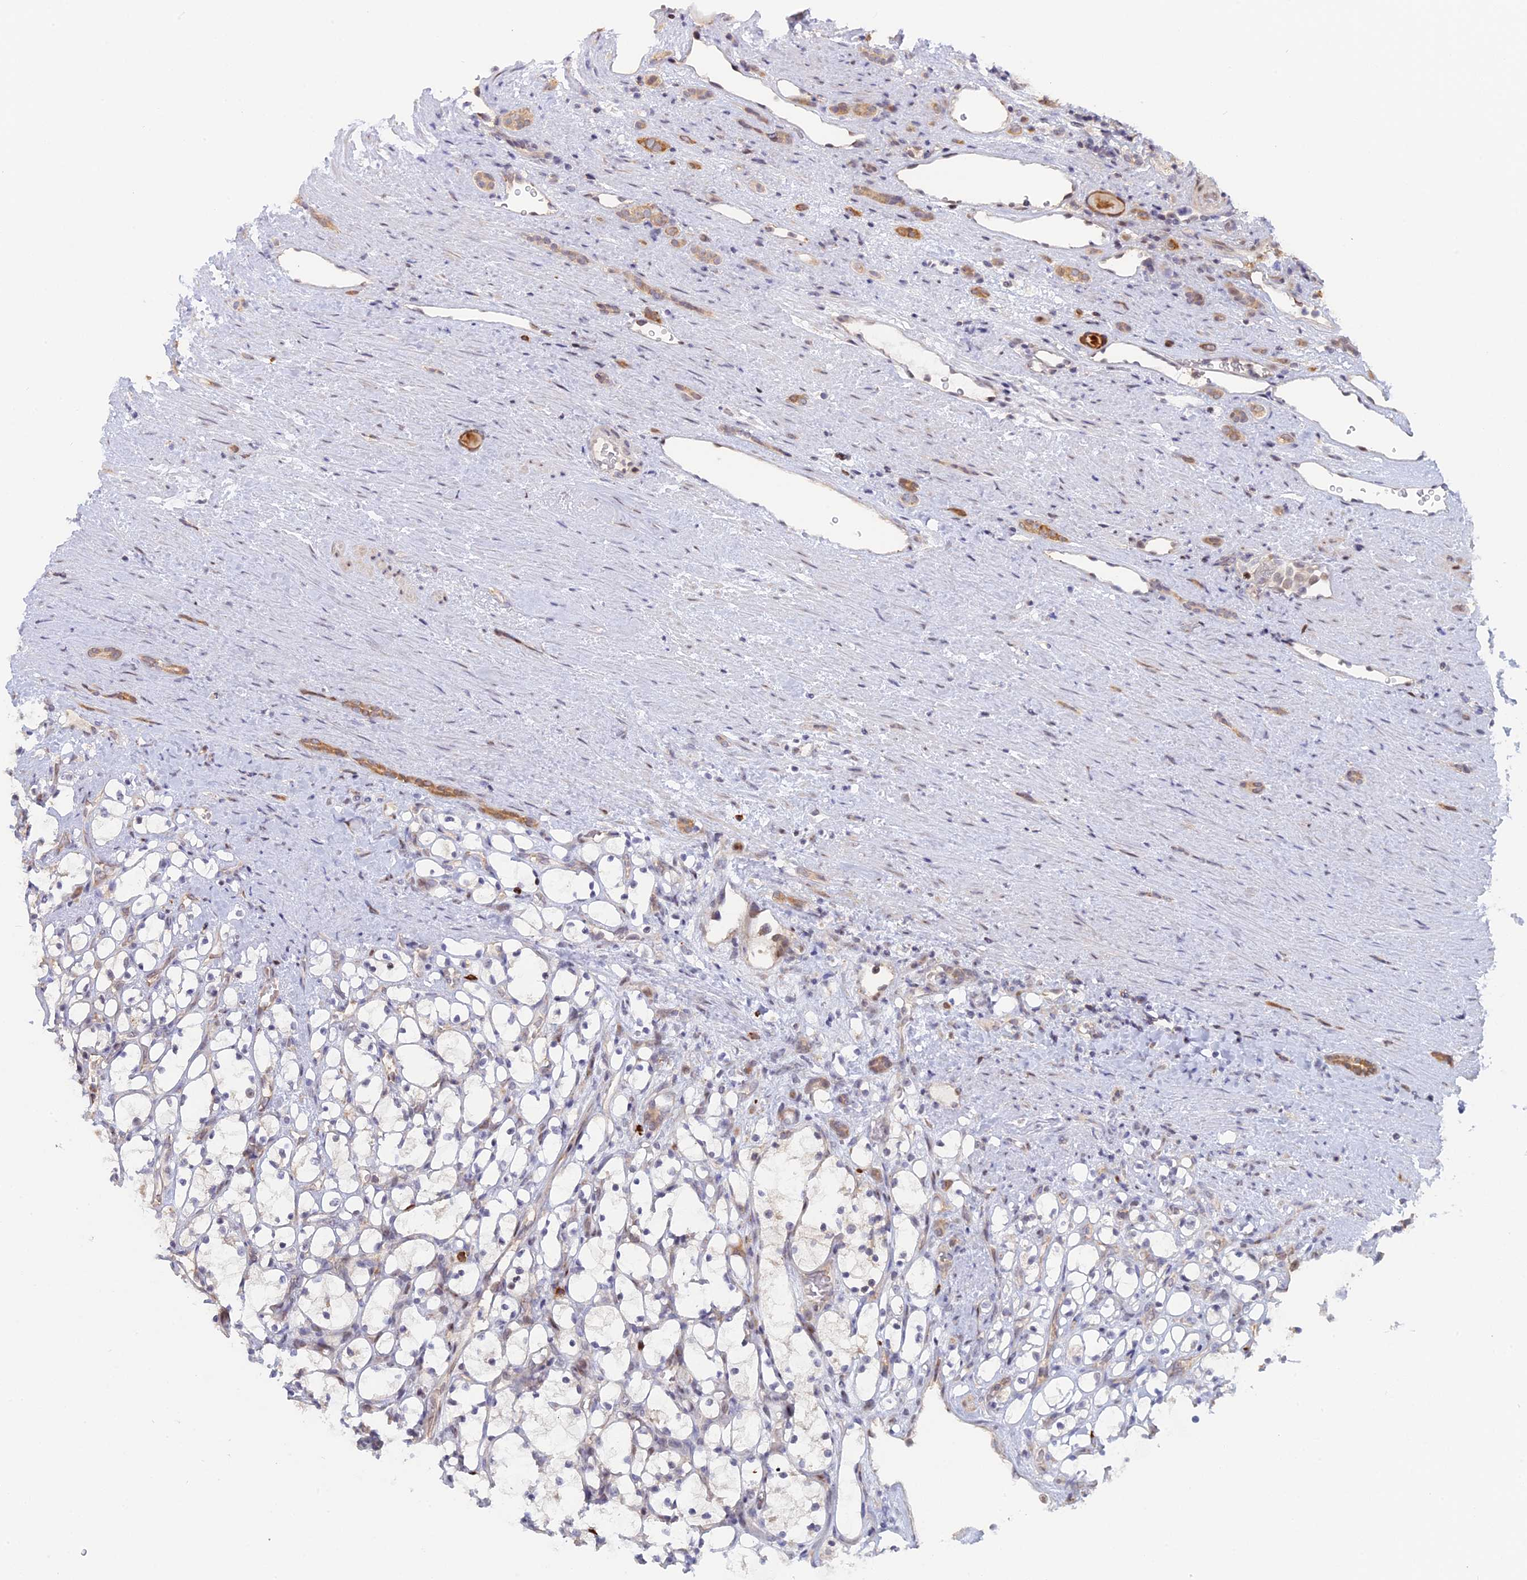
{"staining": {"intensity": "negative", "quantity": "none", "location": "none"}, "tissue": "renal cancer", "cell_type": "Tumor cells", "image_type": "cancer", "snomed": [{"axis": "morphology", "description": "Adenocarcinoma, NOS"}, {"axis": "topography", "description": "Kidney"}], "caption": "This is an immunohistochemistry (IHC) histopathology image of renal cancer (adenocarcinoma). There is no positivity in tumor cells.", "gene": "GSKIP", "patient": {"sex": "female", "age": 69}}